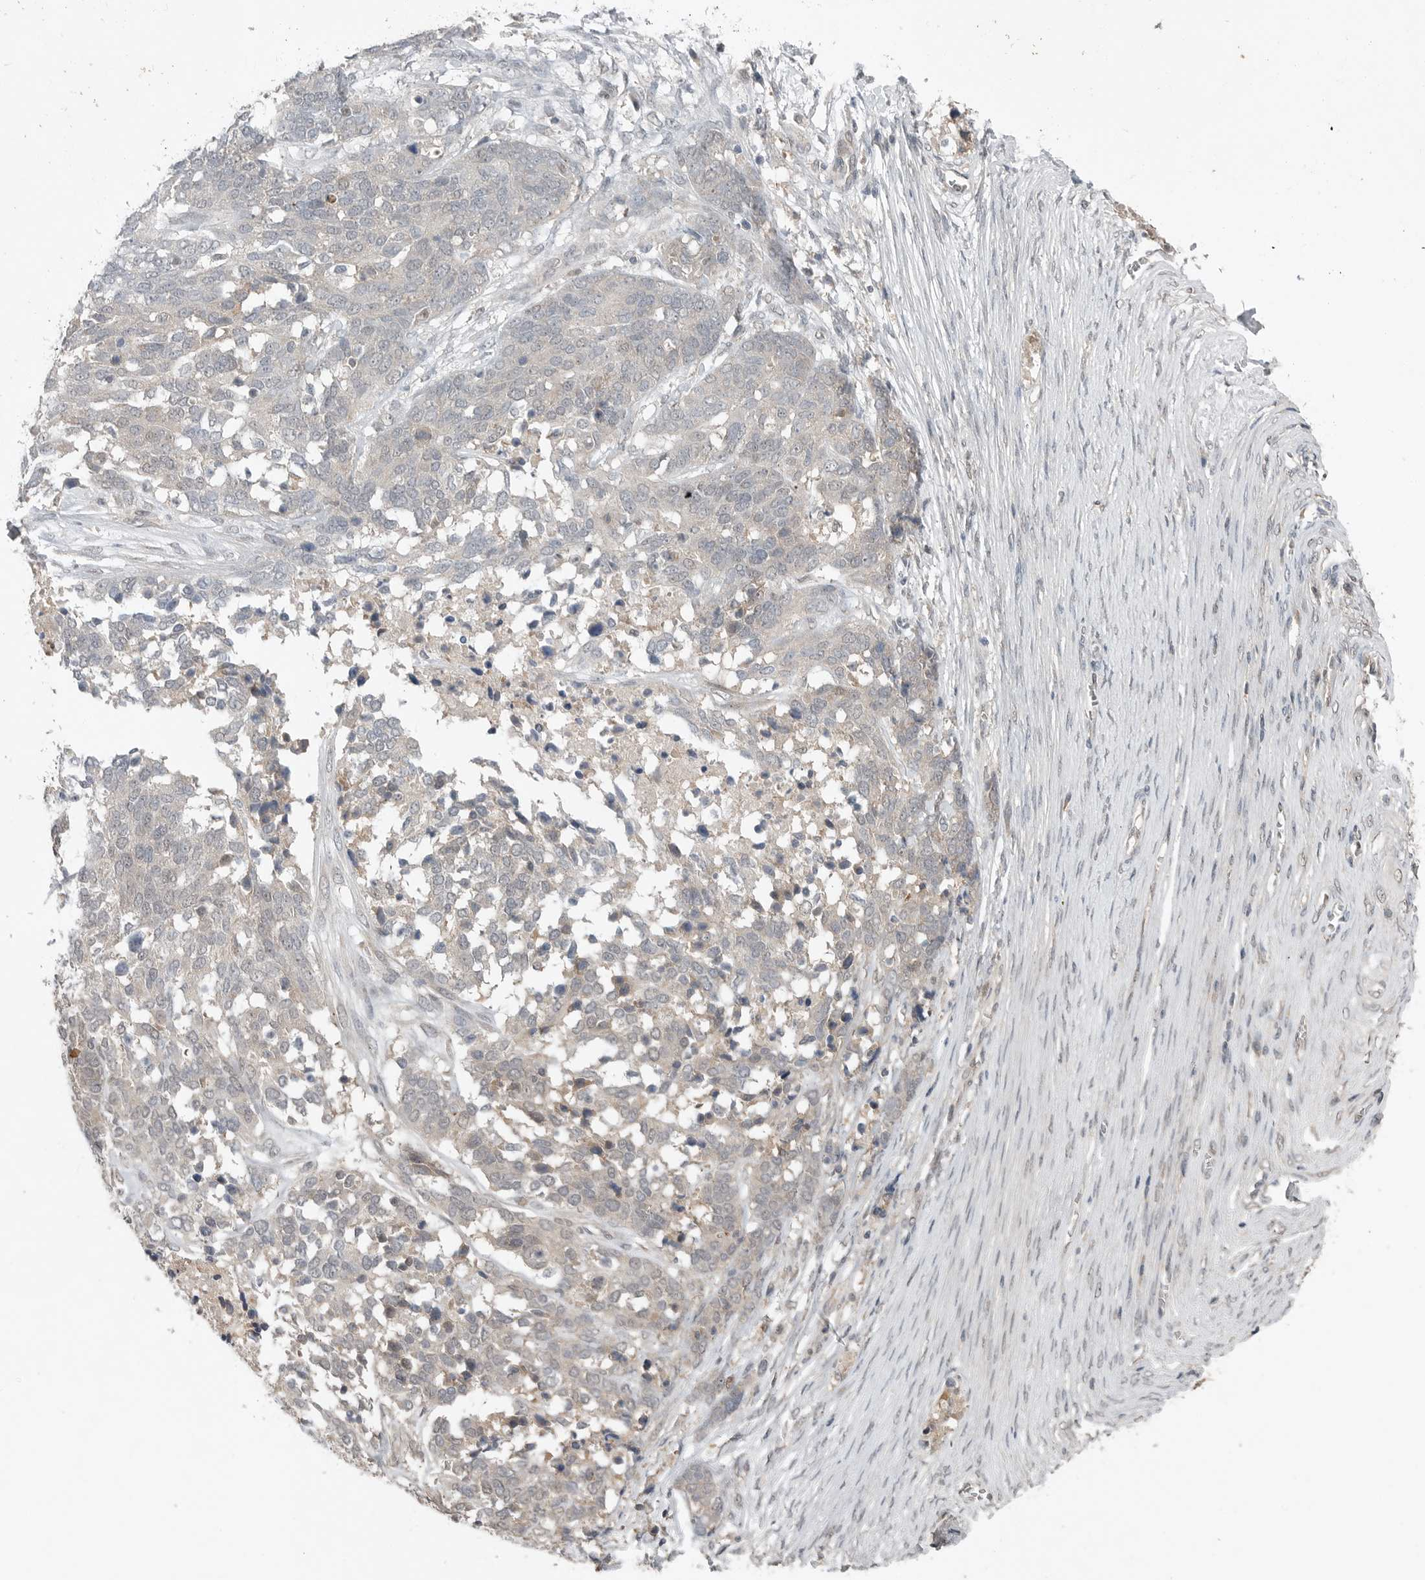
{"staining": {"intensity": "negative", "quantity": "none", "location": "none"}, "tissue": "ovarian cancer", "cell_type": "Tumor cells", "image_type": "cancer", "snomed": [{"axis": "morphology", "description": "Cystadenocarcinoma, serous, NOS"}, {"axis": "topography", "description": "Ovary"}], "caption": "Ovarian serous cystadenocarcinoma was stained to show a protein in brown. There is no significant positivity in tumor cells.", "gene": "MFAP3L", "patient": {"sex": "female", "age": 44}}